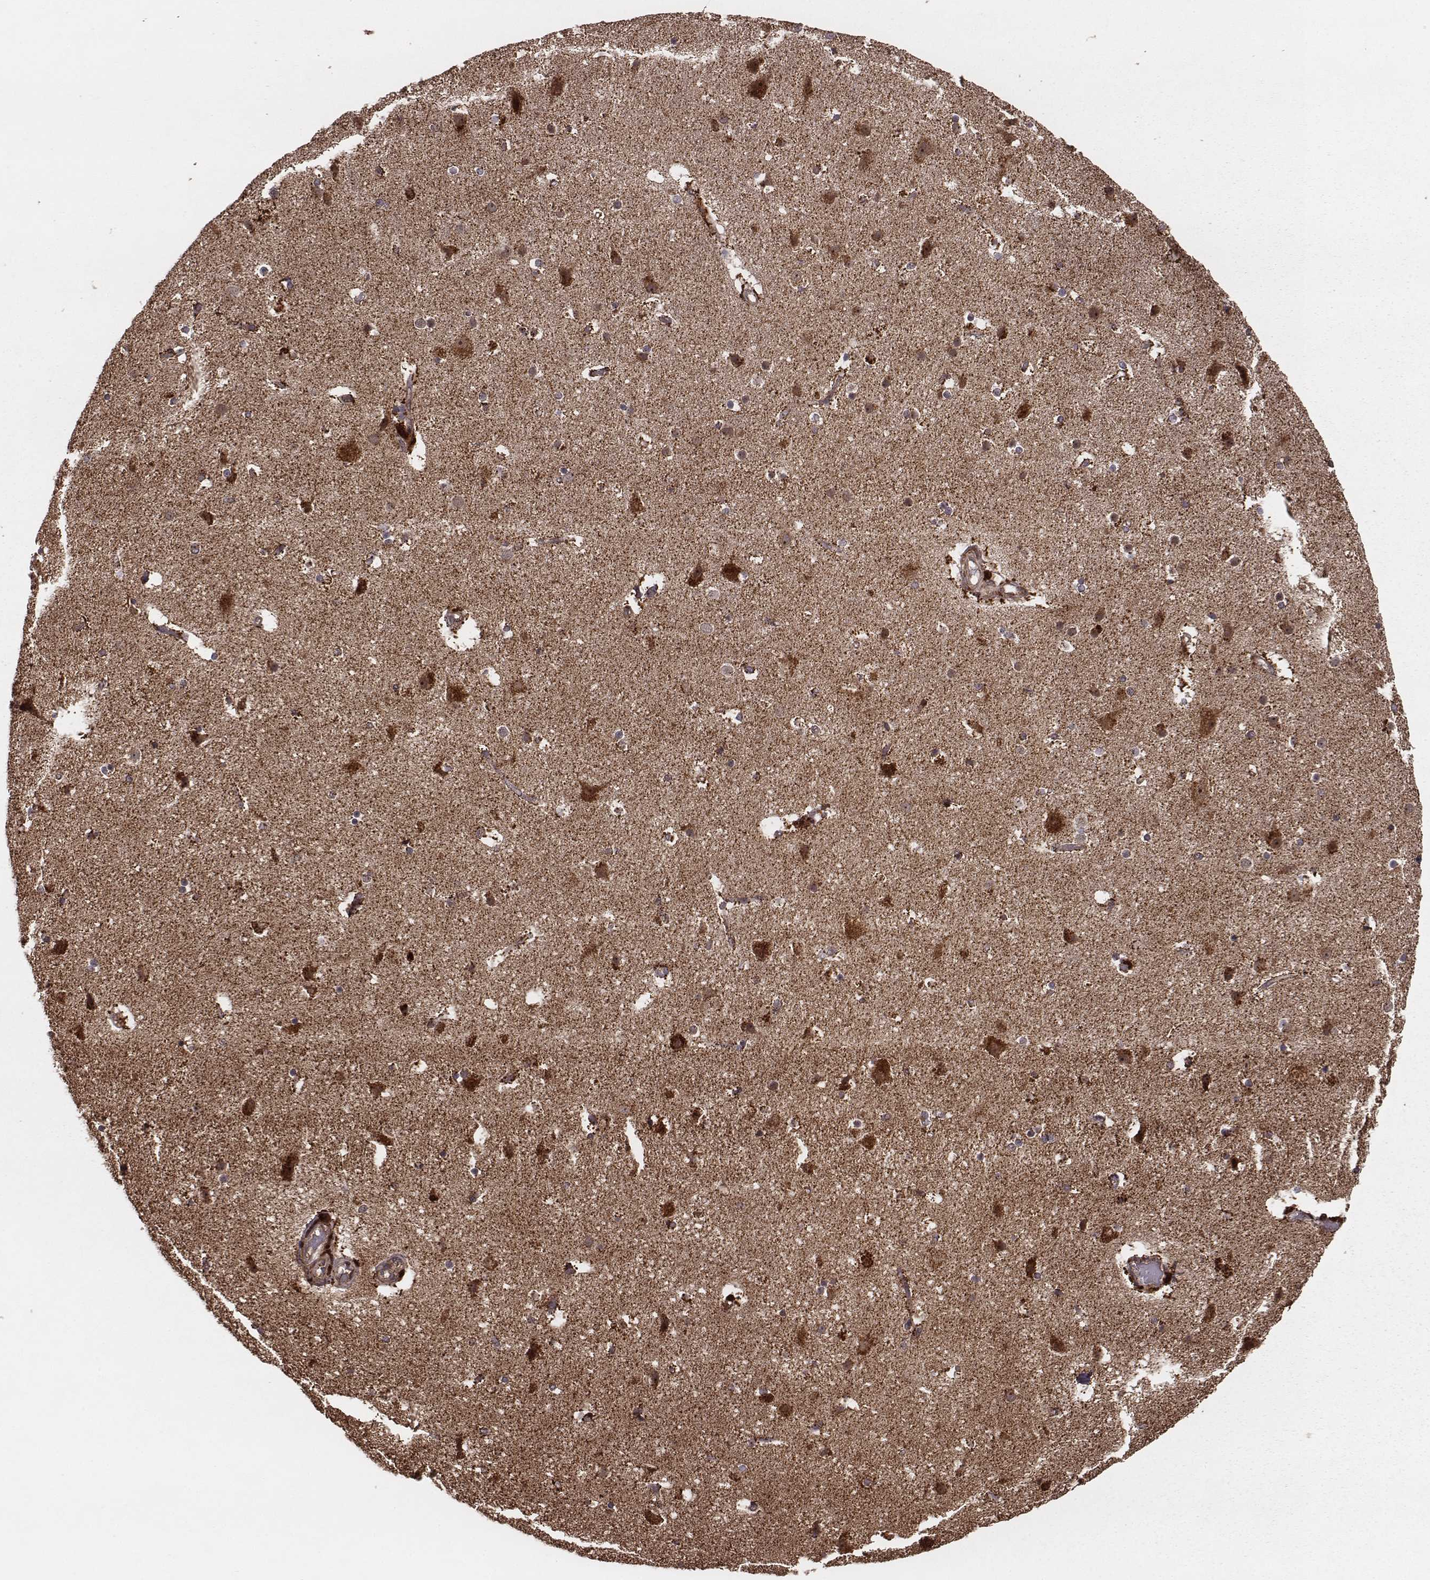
{"staining": {"intensity": "moderate", "quantity": "<25%", "location": "cytoplasmic/membranous"}, "tissue": "cerebral cortex", "cell_type": "Endothelial cells", "image_type": "normal", "snomed": [{"axis": "morphology", "description": "Normal tissue, NOS"}, {"axis": "topography", "description": "Cerebral cortex"}], "caption": "The histopathology image shows immunohistochemical staining of benign cerebral cortex. There is moderate cytoplasmic/membranous expression is appreciated in approximately <25% of endothelial cells.", "gene": "ZDHHC21", "patient": {"sex": "female", "age": 52}}